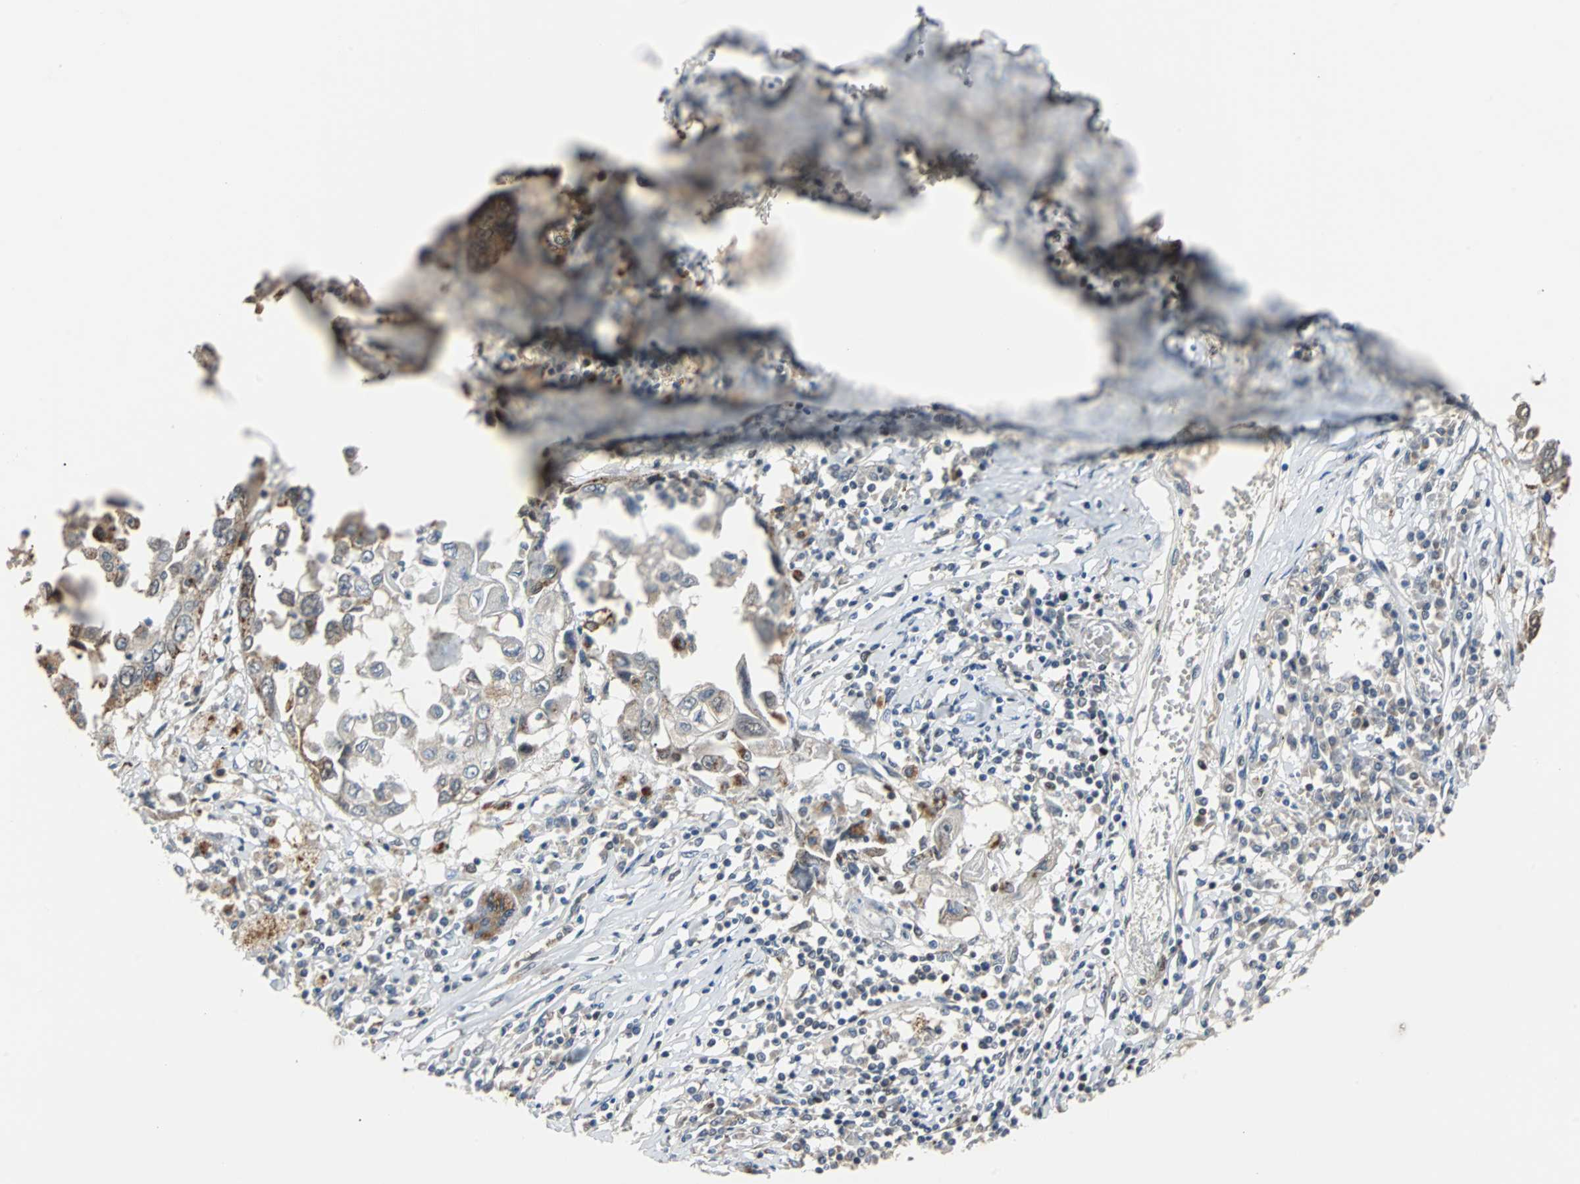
{"staining": {"intensity": "strong", "quantity": ">75%", "location": "cytoplasmic/membranous,nuclear"}, "tissue": "lung cancer", "cell_type": "Tumor cells", "image_type": "cancer", "snomed": [{"axis": "morphology", "description": "Squamous cell carcinoma, NOS"}, {"axis": "topography", "description": "Lung"}], "caption": "Lung cancer stained for a protein displays strong cytoplasmic/membranous and nuclear positivity in tumor cells.", "gene": "HLX", "patient": {"sex": "male", "age": 71}}